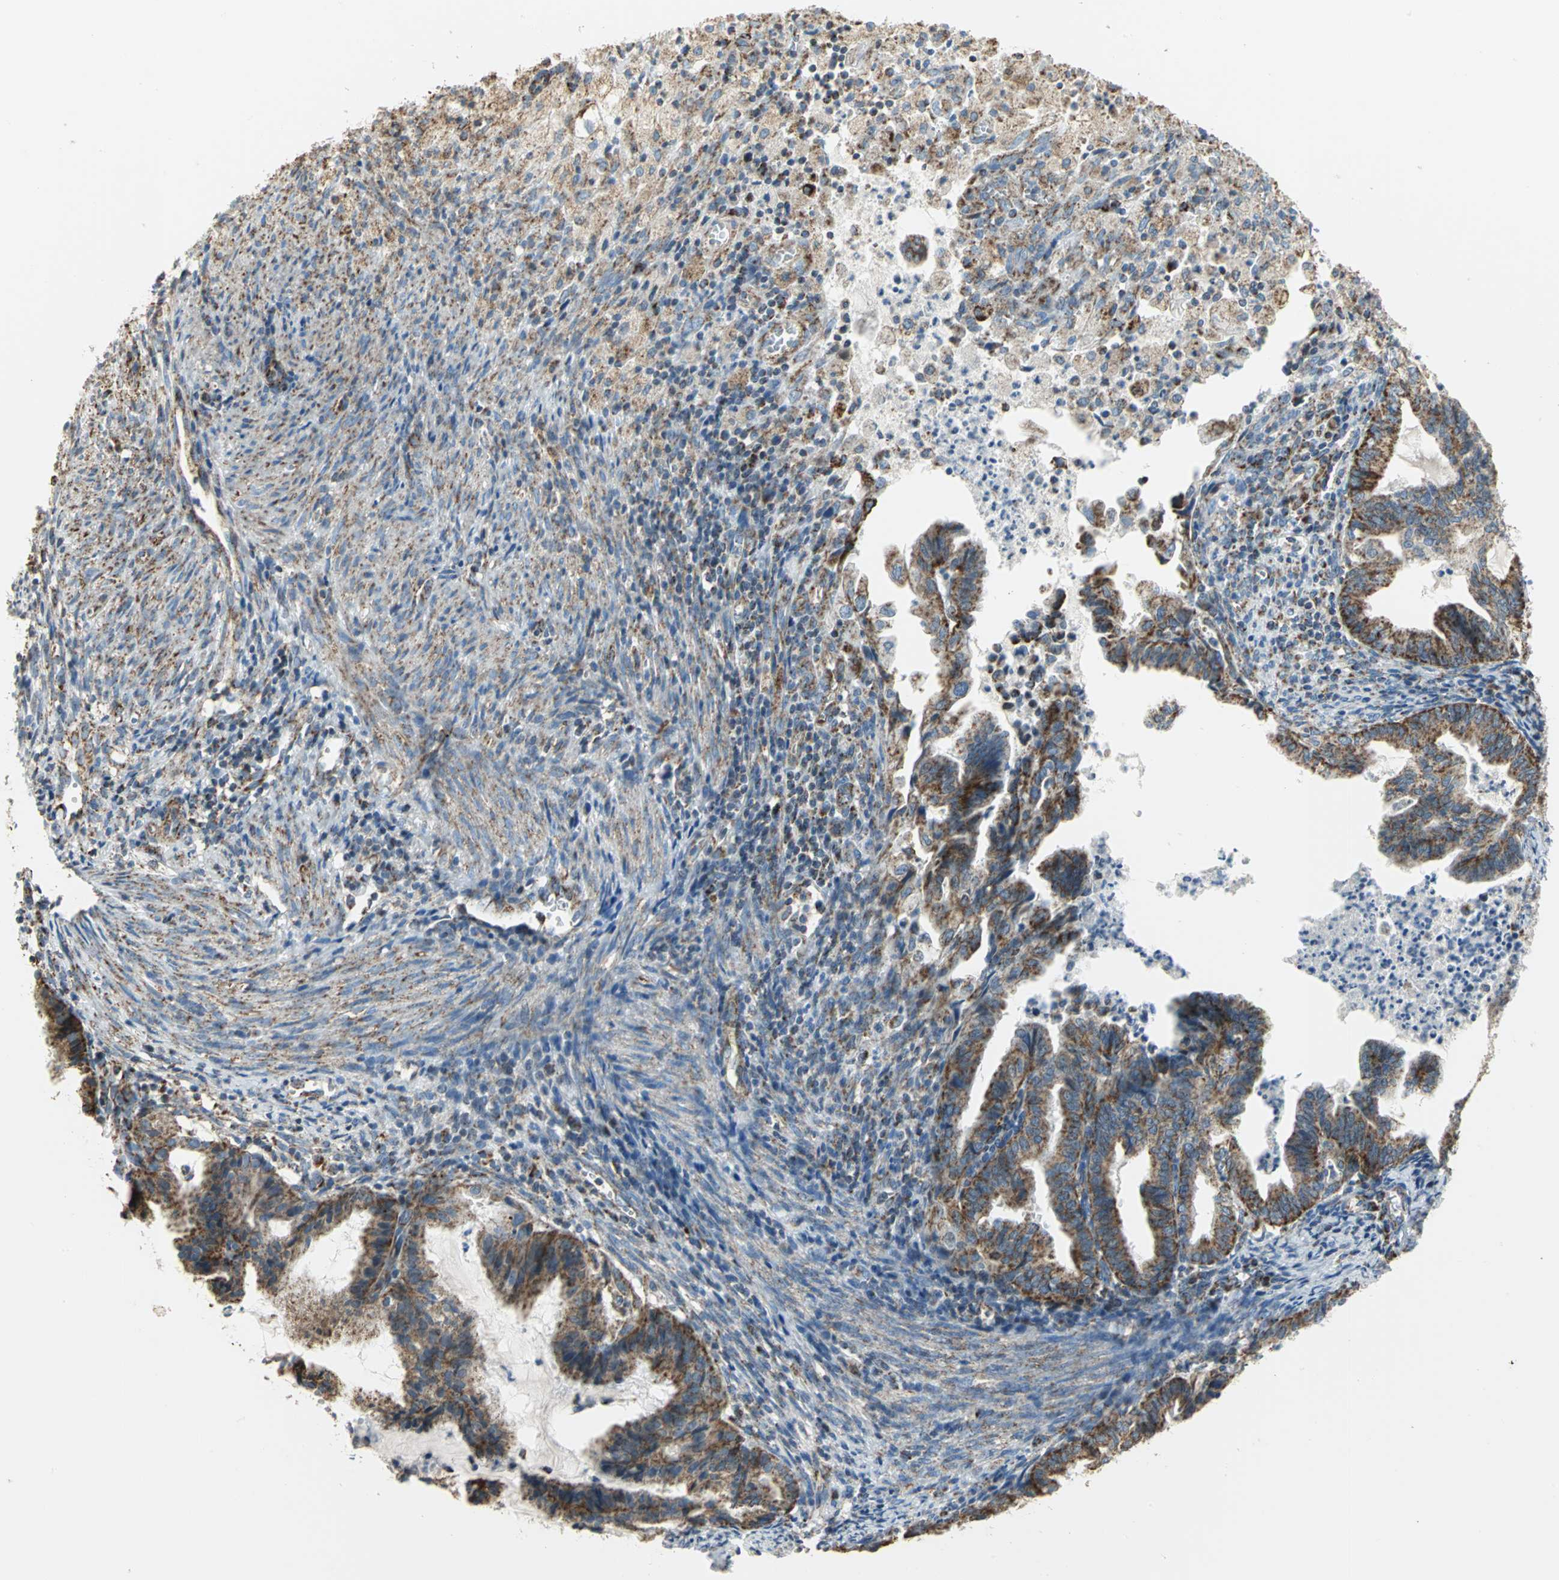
{"staining": {"intensity": "moderate", "quantity": ">75%", "location": "cytoplasmic/membranous"}, "tissue": "cervical cancer", "cell_type": "Tumor cells", "image_type": "cancer", "snomed": [{"axis": "morphology", "description": "Normal tissue, NOS"}, {"axis": "morphology", "description": "Adenocarcinoma, NOS"}, {"axis": "topography", "description": "Cervix"}, {"axis": "topography", "description": "Endometrium"}], "caption": "A high-resolution micrograph shows immunohistochemistry (IHC) staining of adenocarcinoma (cervical), which shows moderate cytoplasmic/membranous expression in about >75% of tumor cells.", "gene": "NTRK1", "patient": {"sex": "female", "age": 86}}